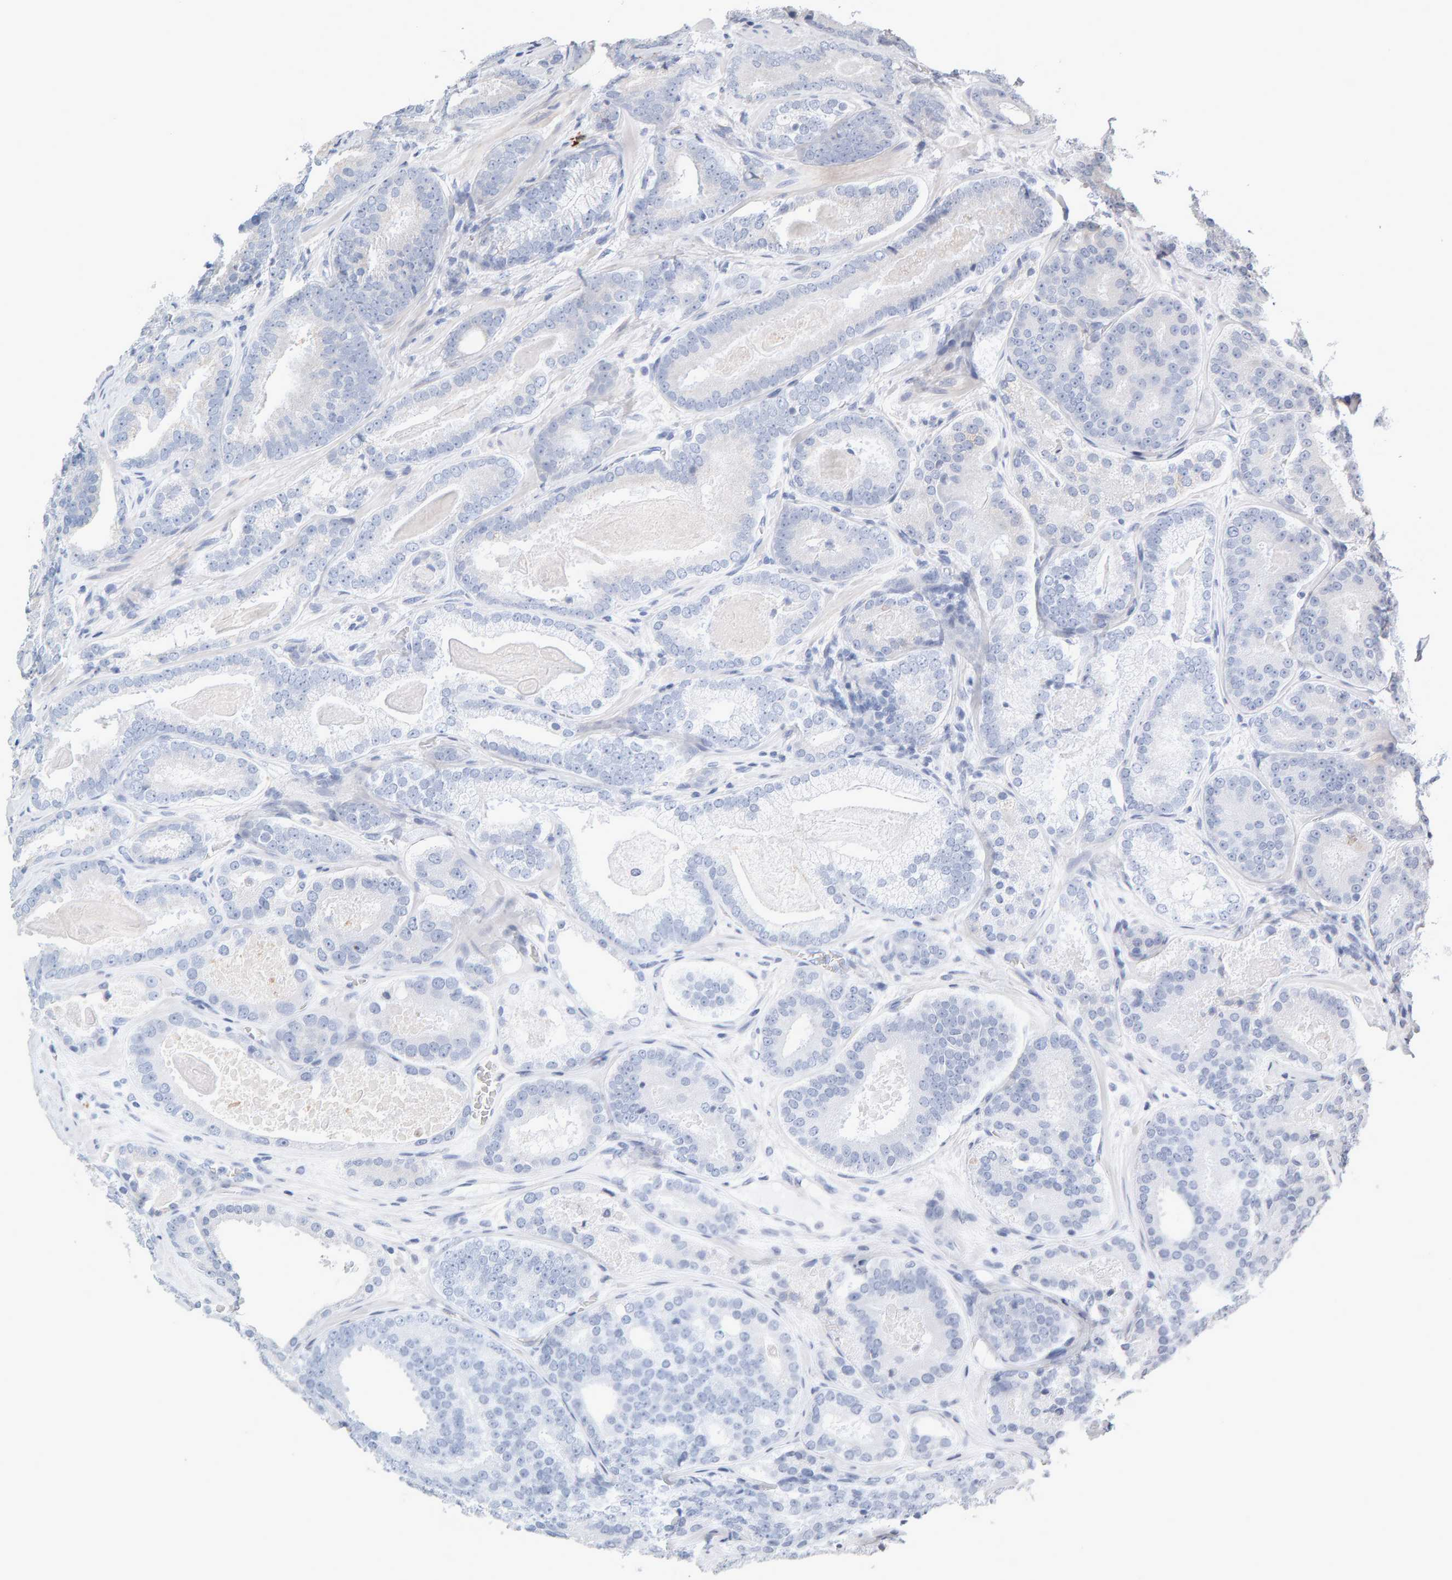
{"staining": {"intensity": "weak", "quantity": "<25%", "location": "cytoplasmic/membranous"}, "tissue": "prostate cancer", "cell_type": "Tumor cells", "image_type": "cancer", "snomed": [{"axis": "morphology", "description": "Adenocarcinoma, High grade"}, {"axis": "topography", "description": "Prostate"}], "caption": "Prostate cancer (high-grade adenocarcinoma) stained for a protein using IHC reveals no staining tumor cells.", "gene": "ENGASE", "patient": {"sex": "male", "age": 60}}